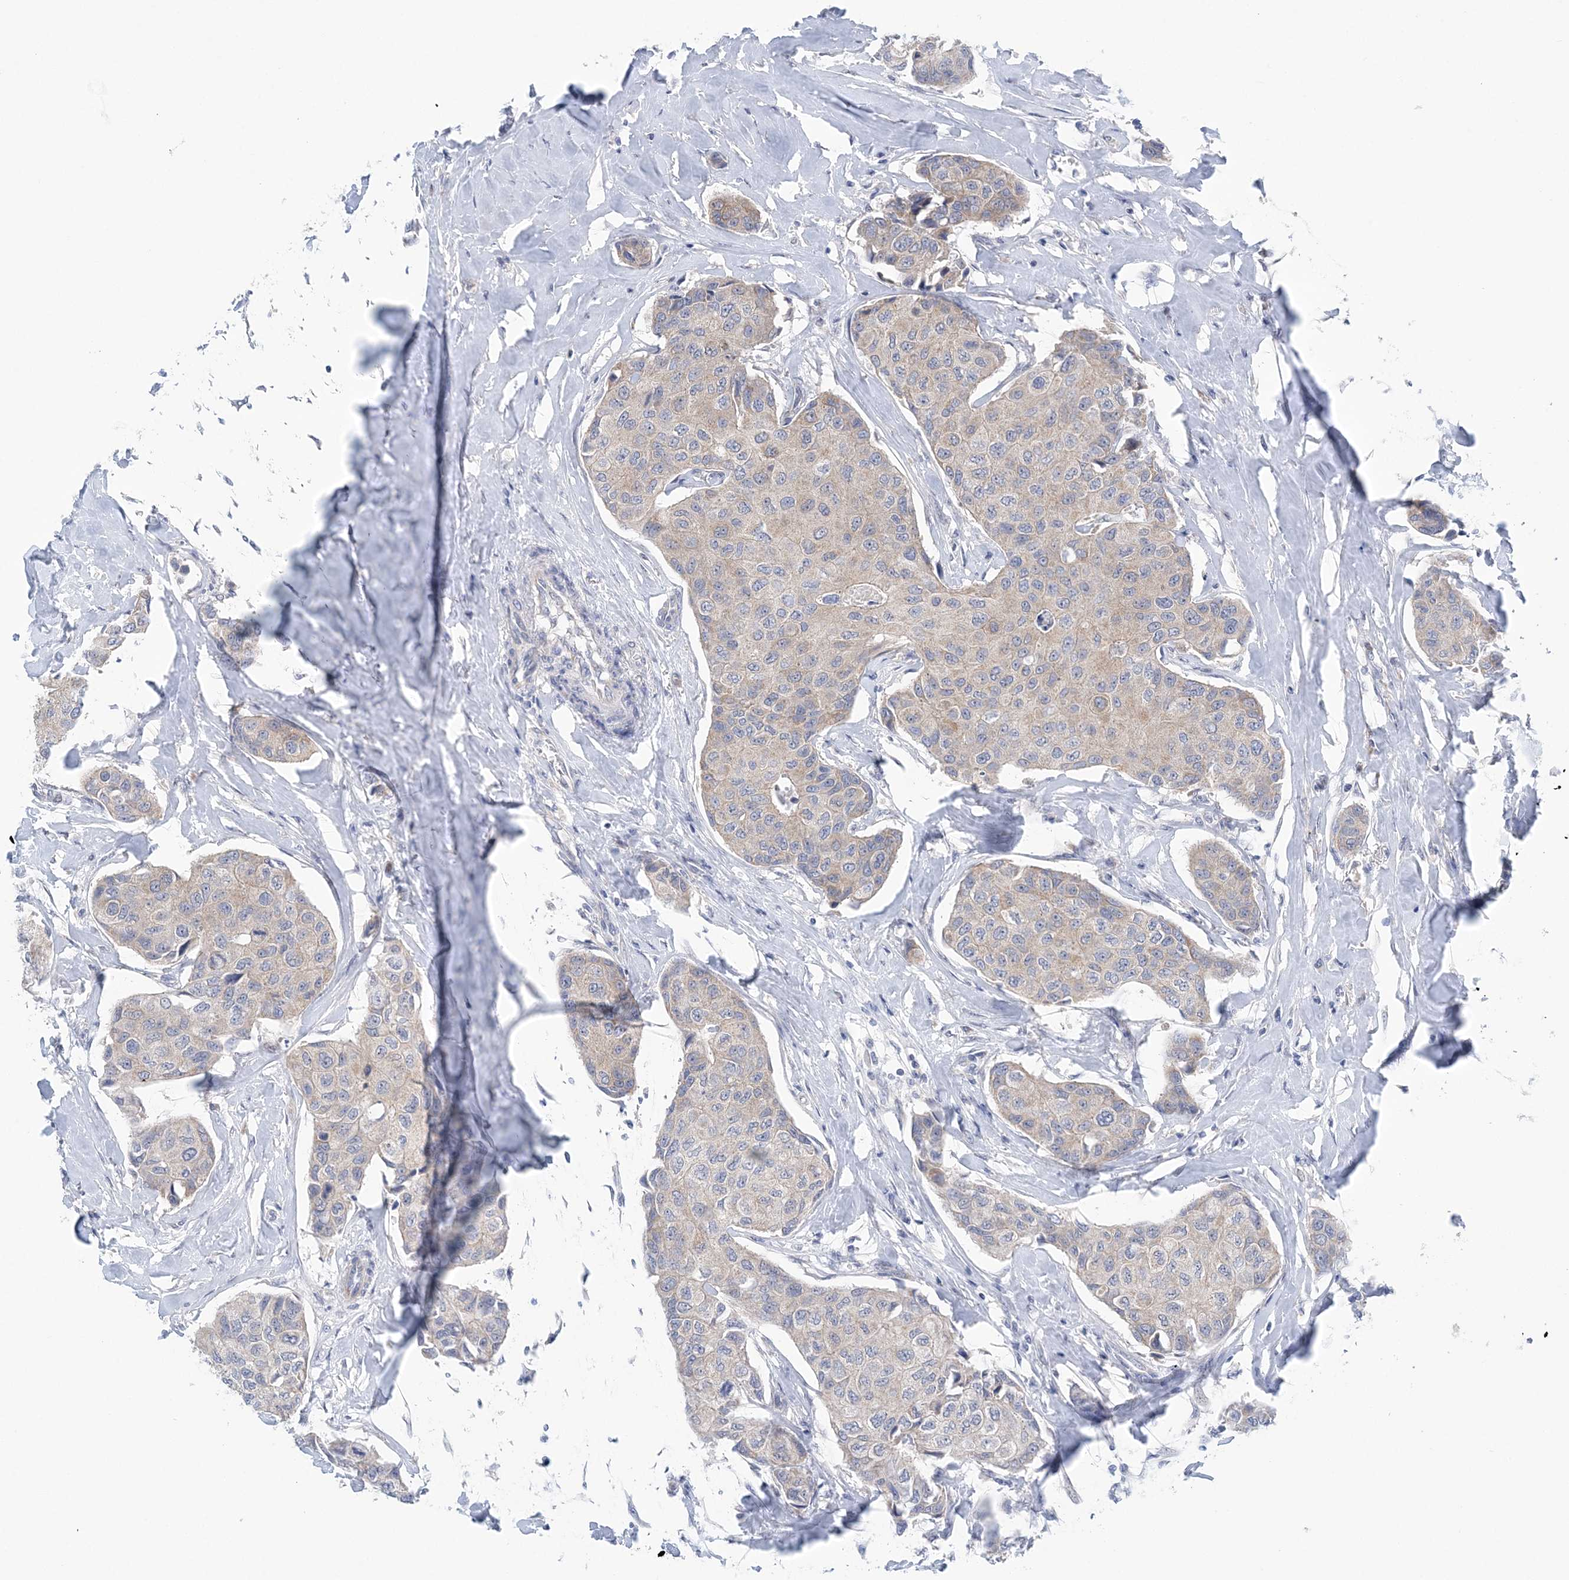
{"staining": {"intensity": "weak", "quantity": "<25%", "location": "cytoplasmic/membranous"}, "tissue": "breast cancer", "cell_type": "Tumor cells", "image_type": "cancer", "snomed": [{"axis": "morphology", "description": "Duct carcinoma"}, {"axis": "topography", "description": "Breast"}], "caption": "IHC image of human breast cancer (intraductal carcinoma) stained for a protein (brown), which displays no staining in tumor cells. (Brightfield microscopy of DAB (3,3'-diaminobenzidine) immunohistochemistry (IHC) at high magnification).", "gene": "COPE", "patient": {"sex": "female", "age": 80}}